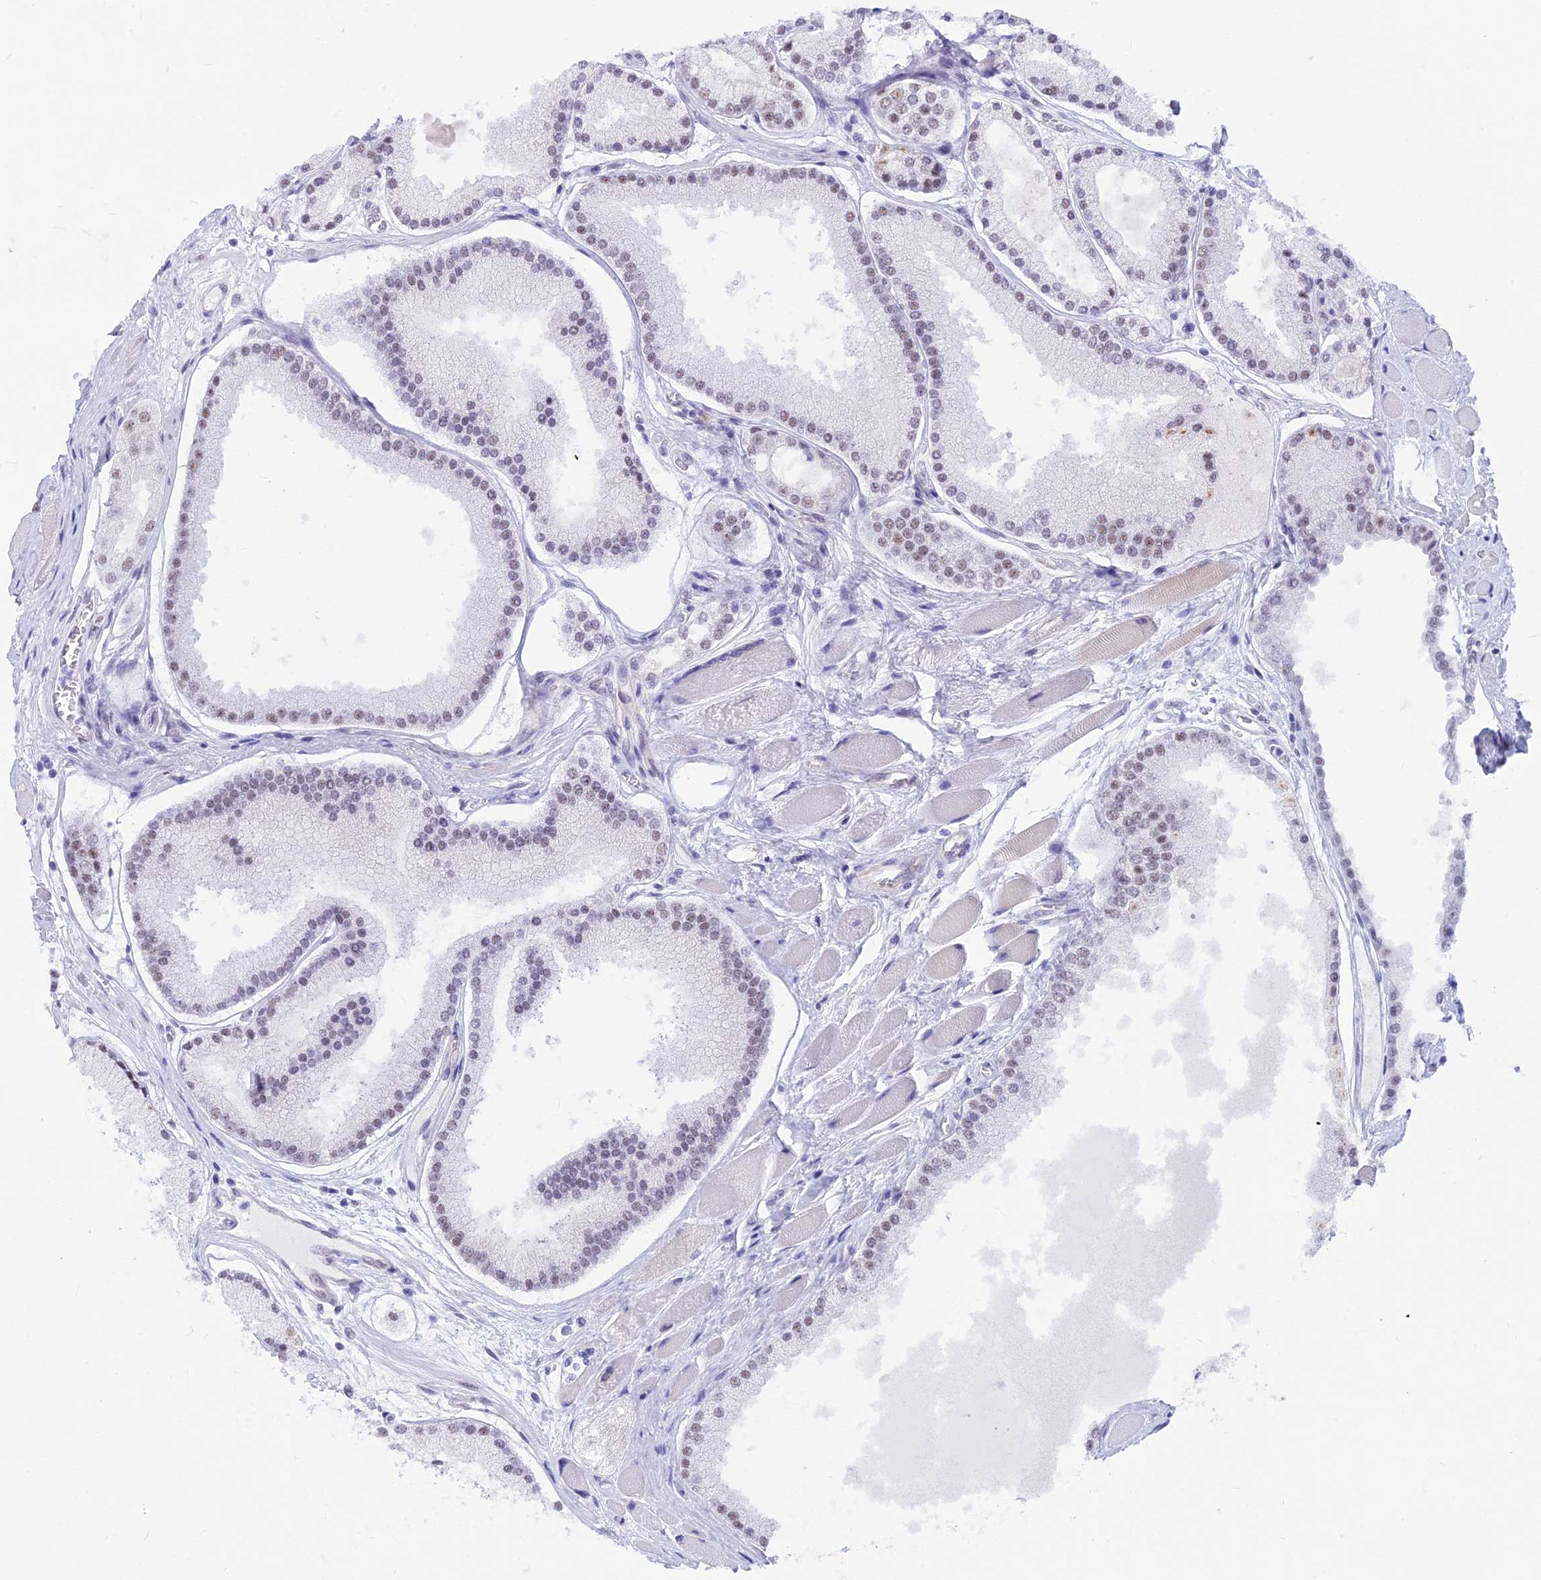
{"staining": {"intensity": "weak", "quantity": "25%-75%", "location": "nuclear"}, "tissue": "prostate cancer", "cell_type": "Tumor cells", "image_type": "cancer", "snomed": [{"axis": "morphology", "description": "Adenocarcinoma, High grade"}, {"axis": "topography", "description": "Prostate"}], "caption": "Immunohistochemical staining of human high-grade adenocarcinoma (prostate) exhibits weak nuclear protein staining in approximately 25%-75% of tumor cells.", "gene": "SRSF5", "patient": {"sex": "male", "age": 67}}